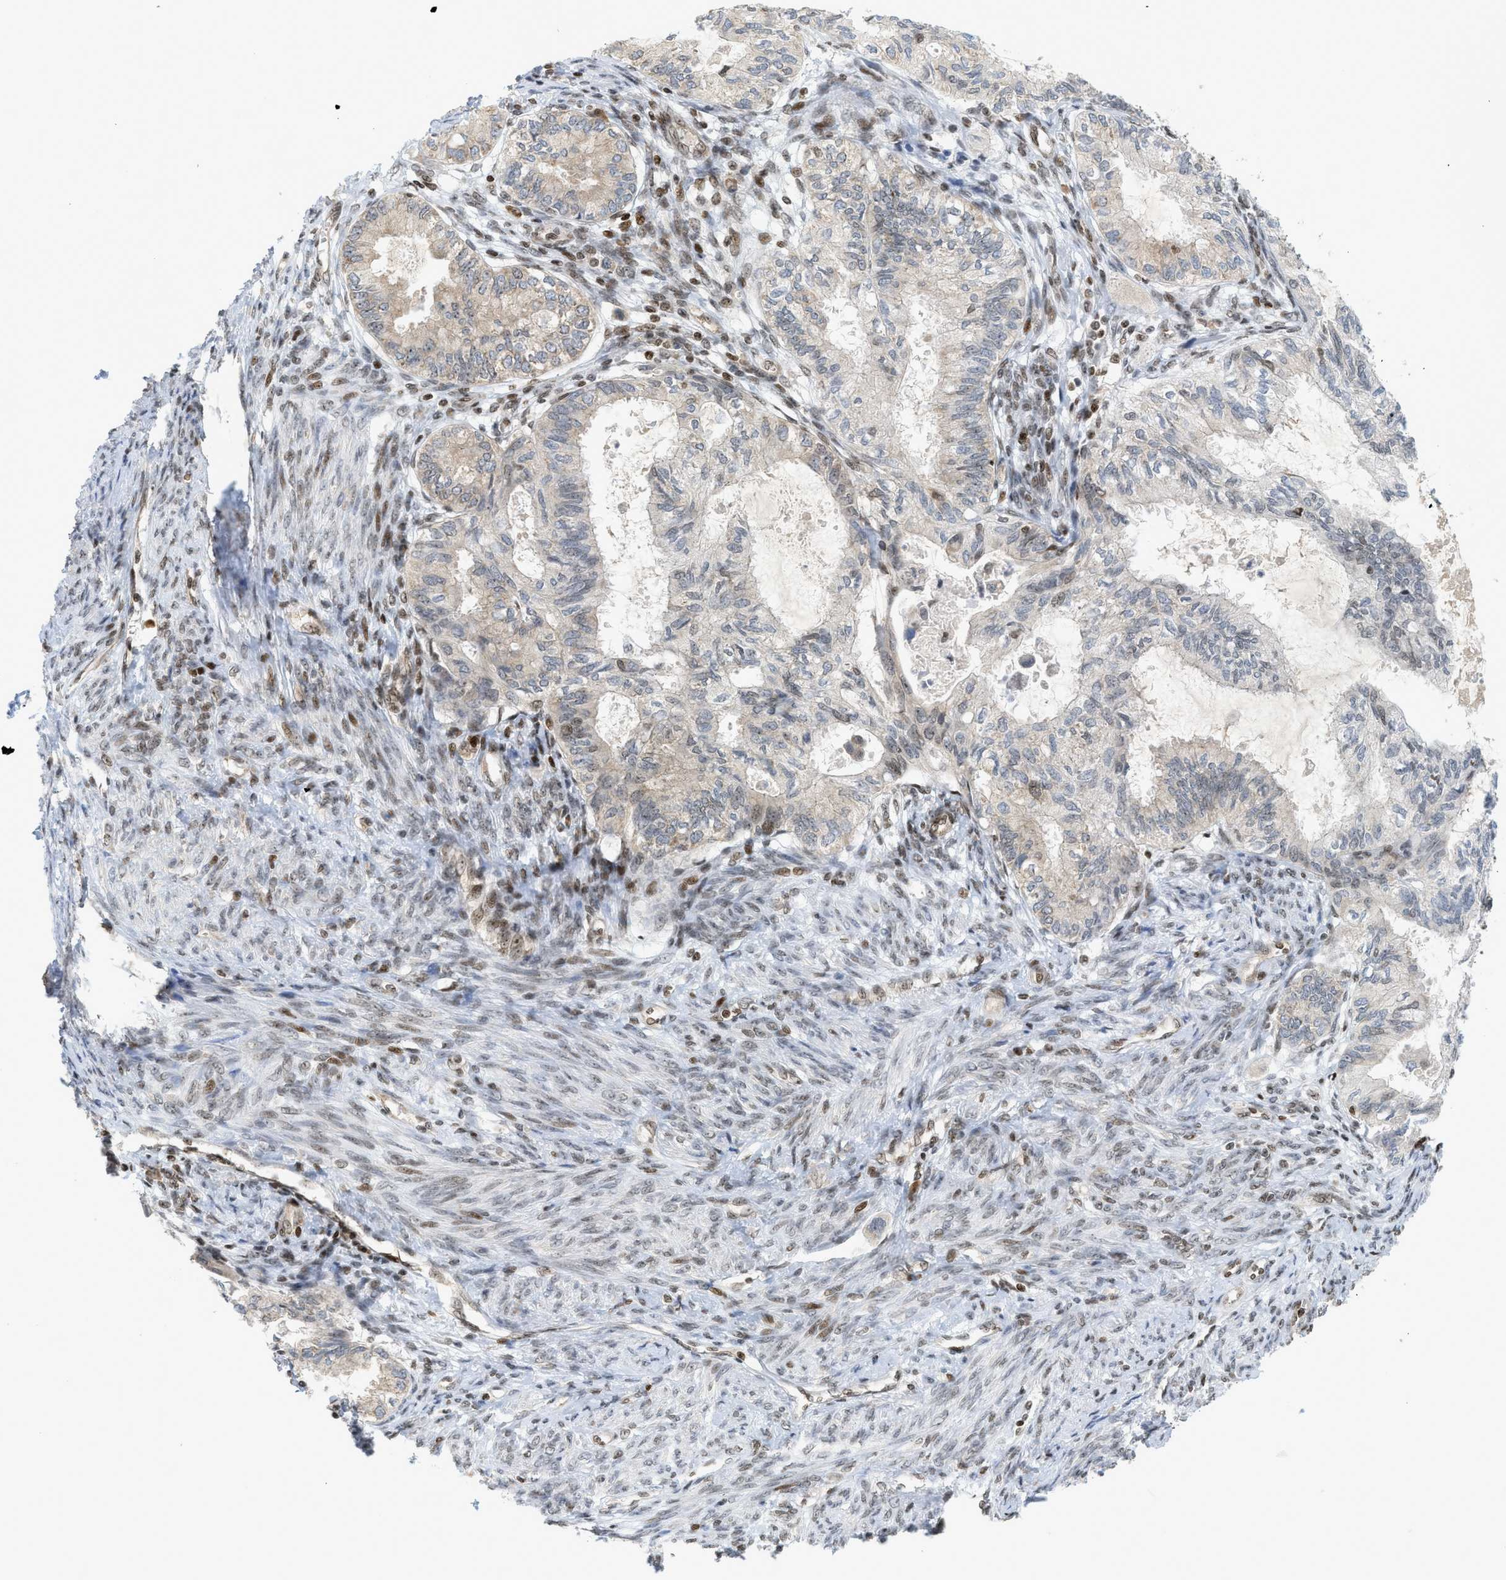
{"staining": {"intensity": "weak", "quantity": "<25%", "location": "cytoplasmic/membranous,nuclear"}, "tissue": "cervical cancer", "cell_type": "Tumor cells", "image_type": "cancer", "snomed": [{"axis": "morphology", "description": "Normal tissue, NOS"}, {"axis": "morphology", "description": "Adenocarcinoma, NOS"}, {"axis": "topography", "description": "Cervix"}, {"axis": "topography", "description": "Endometrium"}], "caption": "There is no significant staining in tumor cells of cervical adenocarcinoma. (Brightfield microscopy of DAB (3,3'-diaminobenzidine) immunohistochemistry at high magnification).", "gene": "ZNF22", "patient": {"sex": "female", "age": 86}}